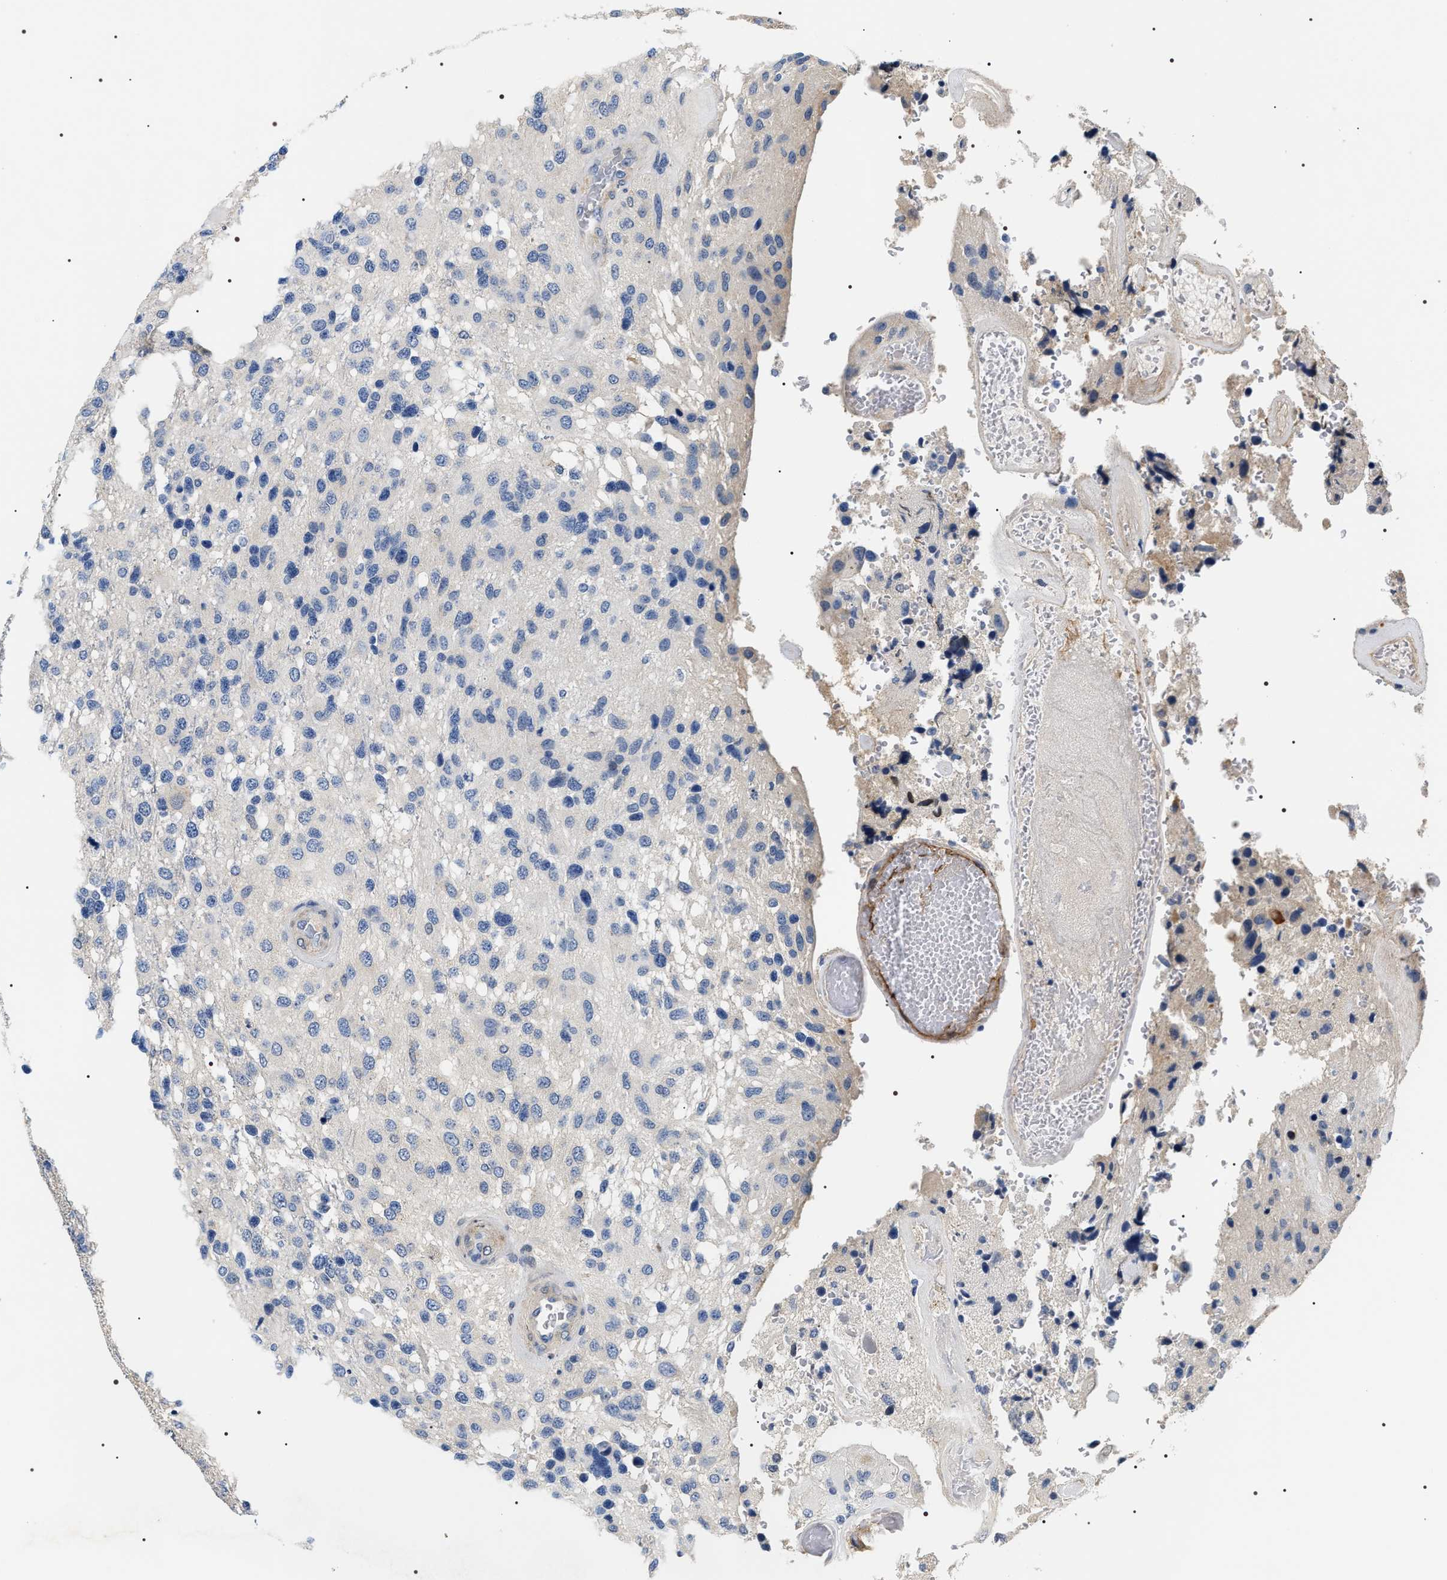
{"staining": {"intensity": "negative", "quantity": "none", "location": "none"}, "tissue": "glioma", "cell_type": "Tumor cells", "image_type": "cancer", "snomed": [{"axis": "morphology", "description": "Glioma, malignant, High grade"}, {"axis": "topography", "description": "Brain"}], "caption": "The immunohistochemistry photomicrograph has no significant expression in tumor cells of glioma tissue.", "gene": "BAG2", "patient": {"sex": "female", "age": 58}}